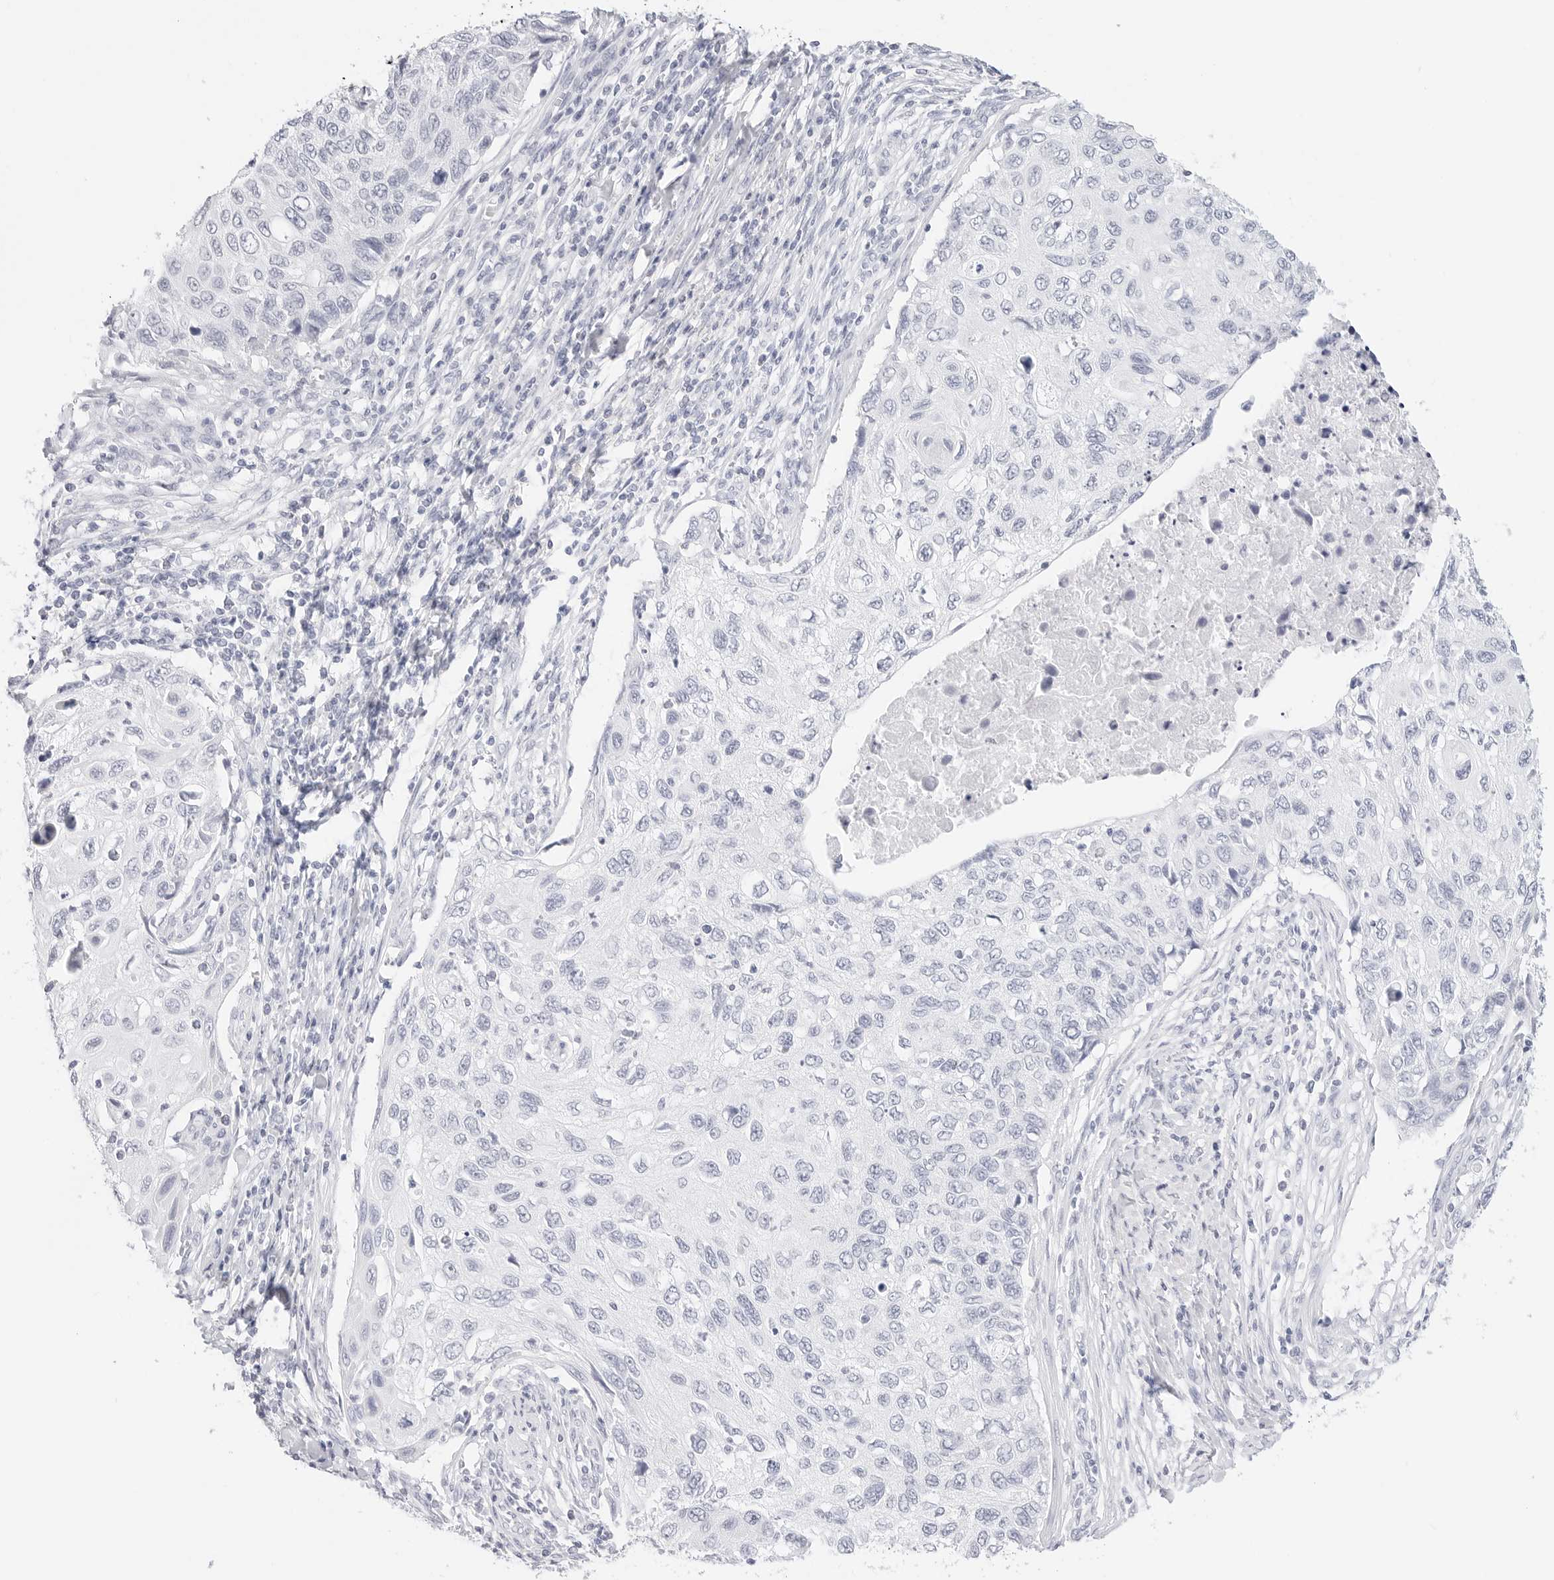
{"staining": {"intensity": "negative", "quantity": "none", "location": "none"}, "tissue": "cervical cancer", "cell_type": "Tumor cells", "image_type": "cancer", "snomed": [{"axis": "morphology", "description": "Squamous cell carcinoma, NOS"}, {"axis": "topography", "description": "Cervix"}], "caption": "A high-resolution photomicrograph shows immunohistochemistry (IHC) staining of cervical cancer (squamous cell carcinoma), which exhibits no significant staining in tumor cells. (DAB (3,3'-diaminobenzidine) immunohistochemistry (IHC) with hematoxylin counter stain).", "gene": "TFF2", "patient": {"sex": "female", "age": 70}}